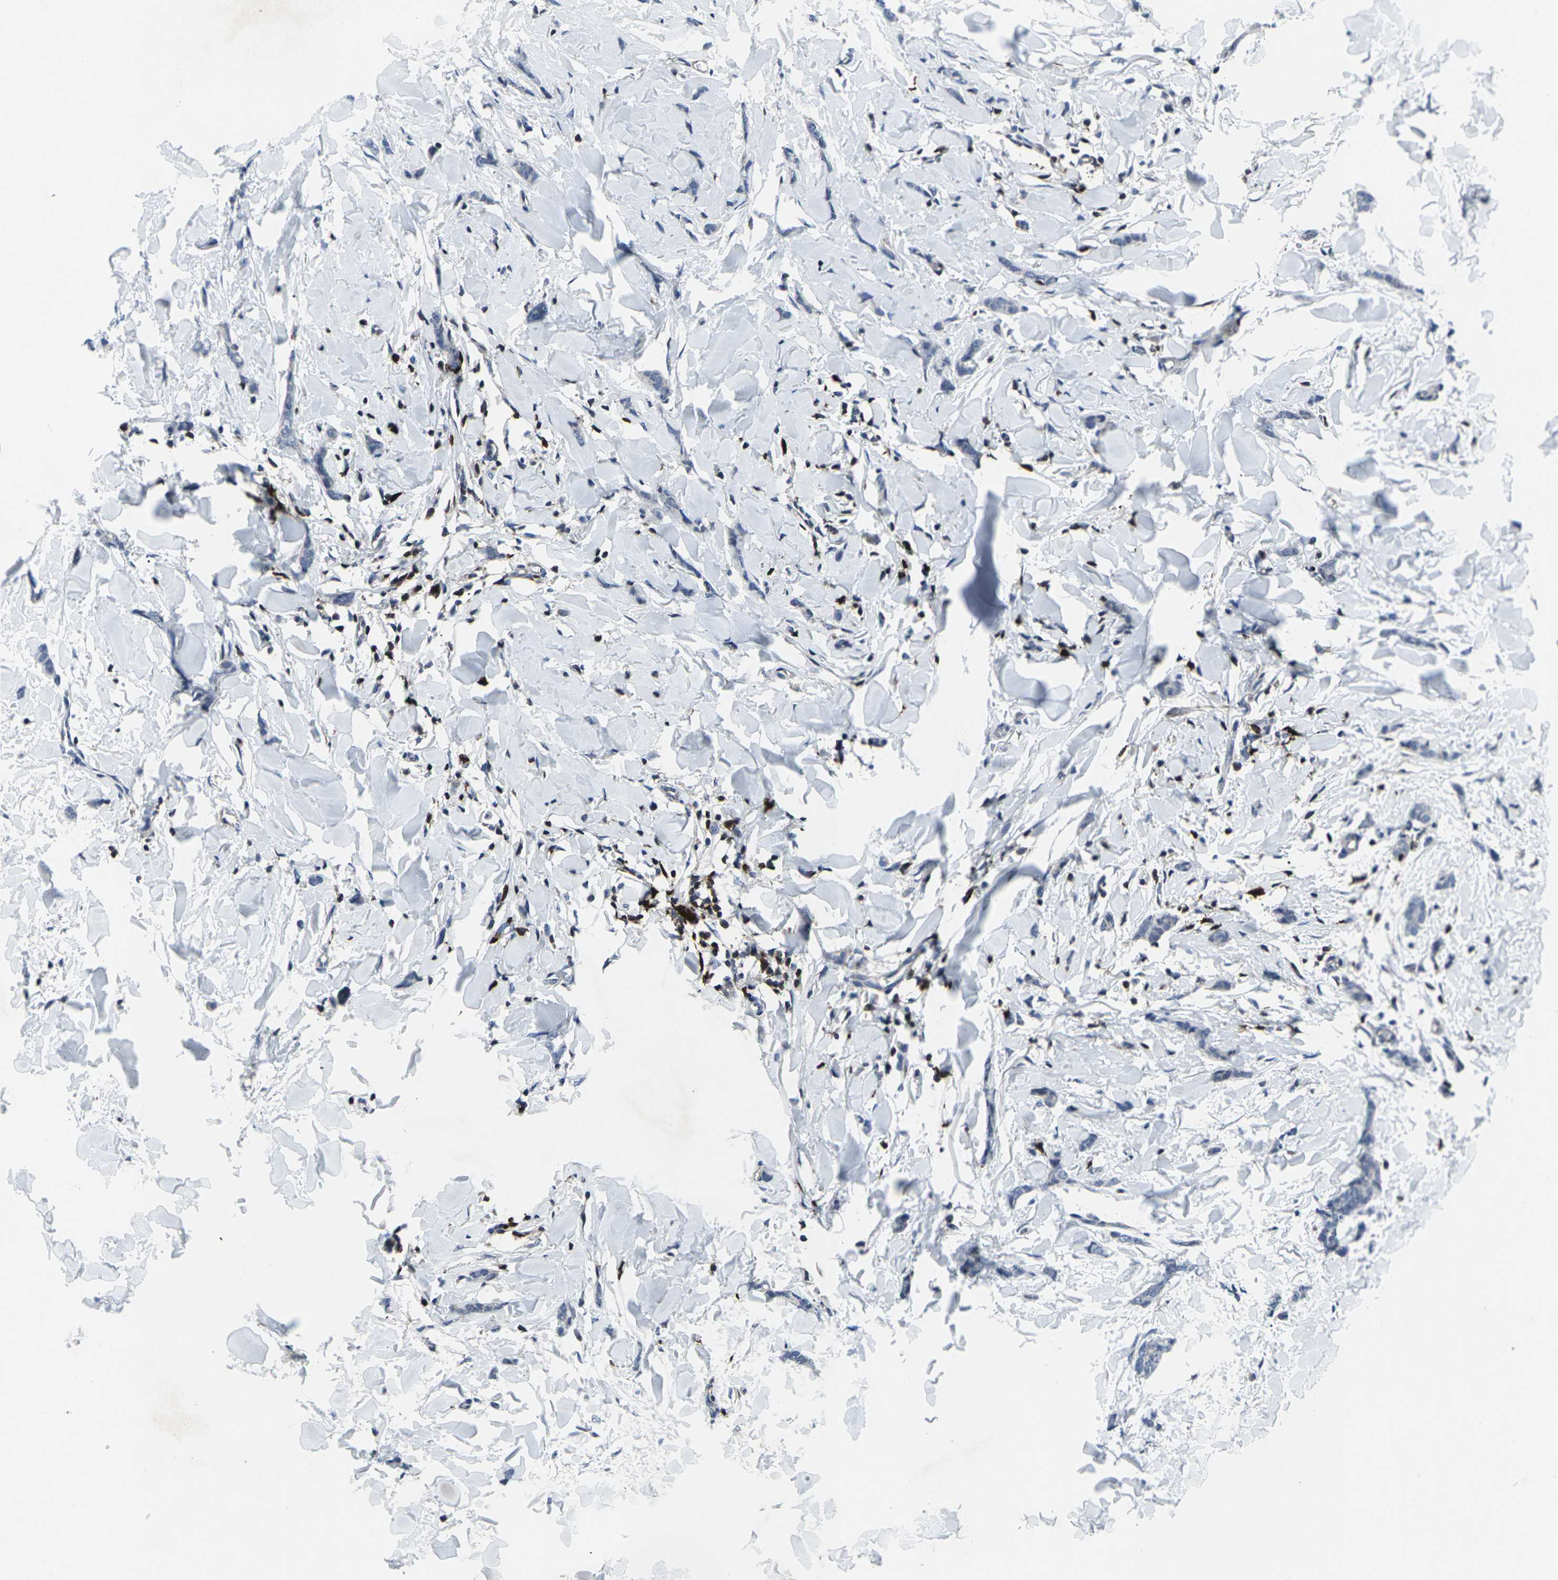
{"staining": {"intensity": "negative", "quantity": "none", "location": "none"}, "tissue": "breast cancer", "cell_type": "Tumor cells", "image_type": "cancer", "snomed": [{"axis": "morphology", "description": "Lobular carcinoma"}, {"axis": "topography", "description": "Skin"}, {"axis": "topography", "description": "Breast"}], "caption": "Breast cancer (lobular carcinoma) was stained to show a protein in brown. There is no significant expression in tumor cells. (Immunohistochemistry, brightfield microscopy, high magnification).", "gene": "STAT4", "patient": {"sex": "female", "age": 46}}